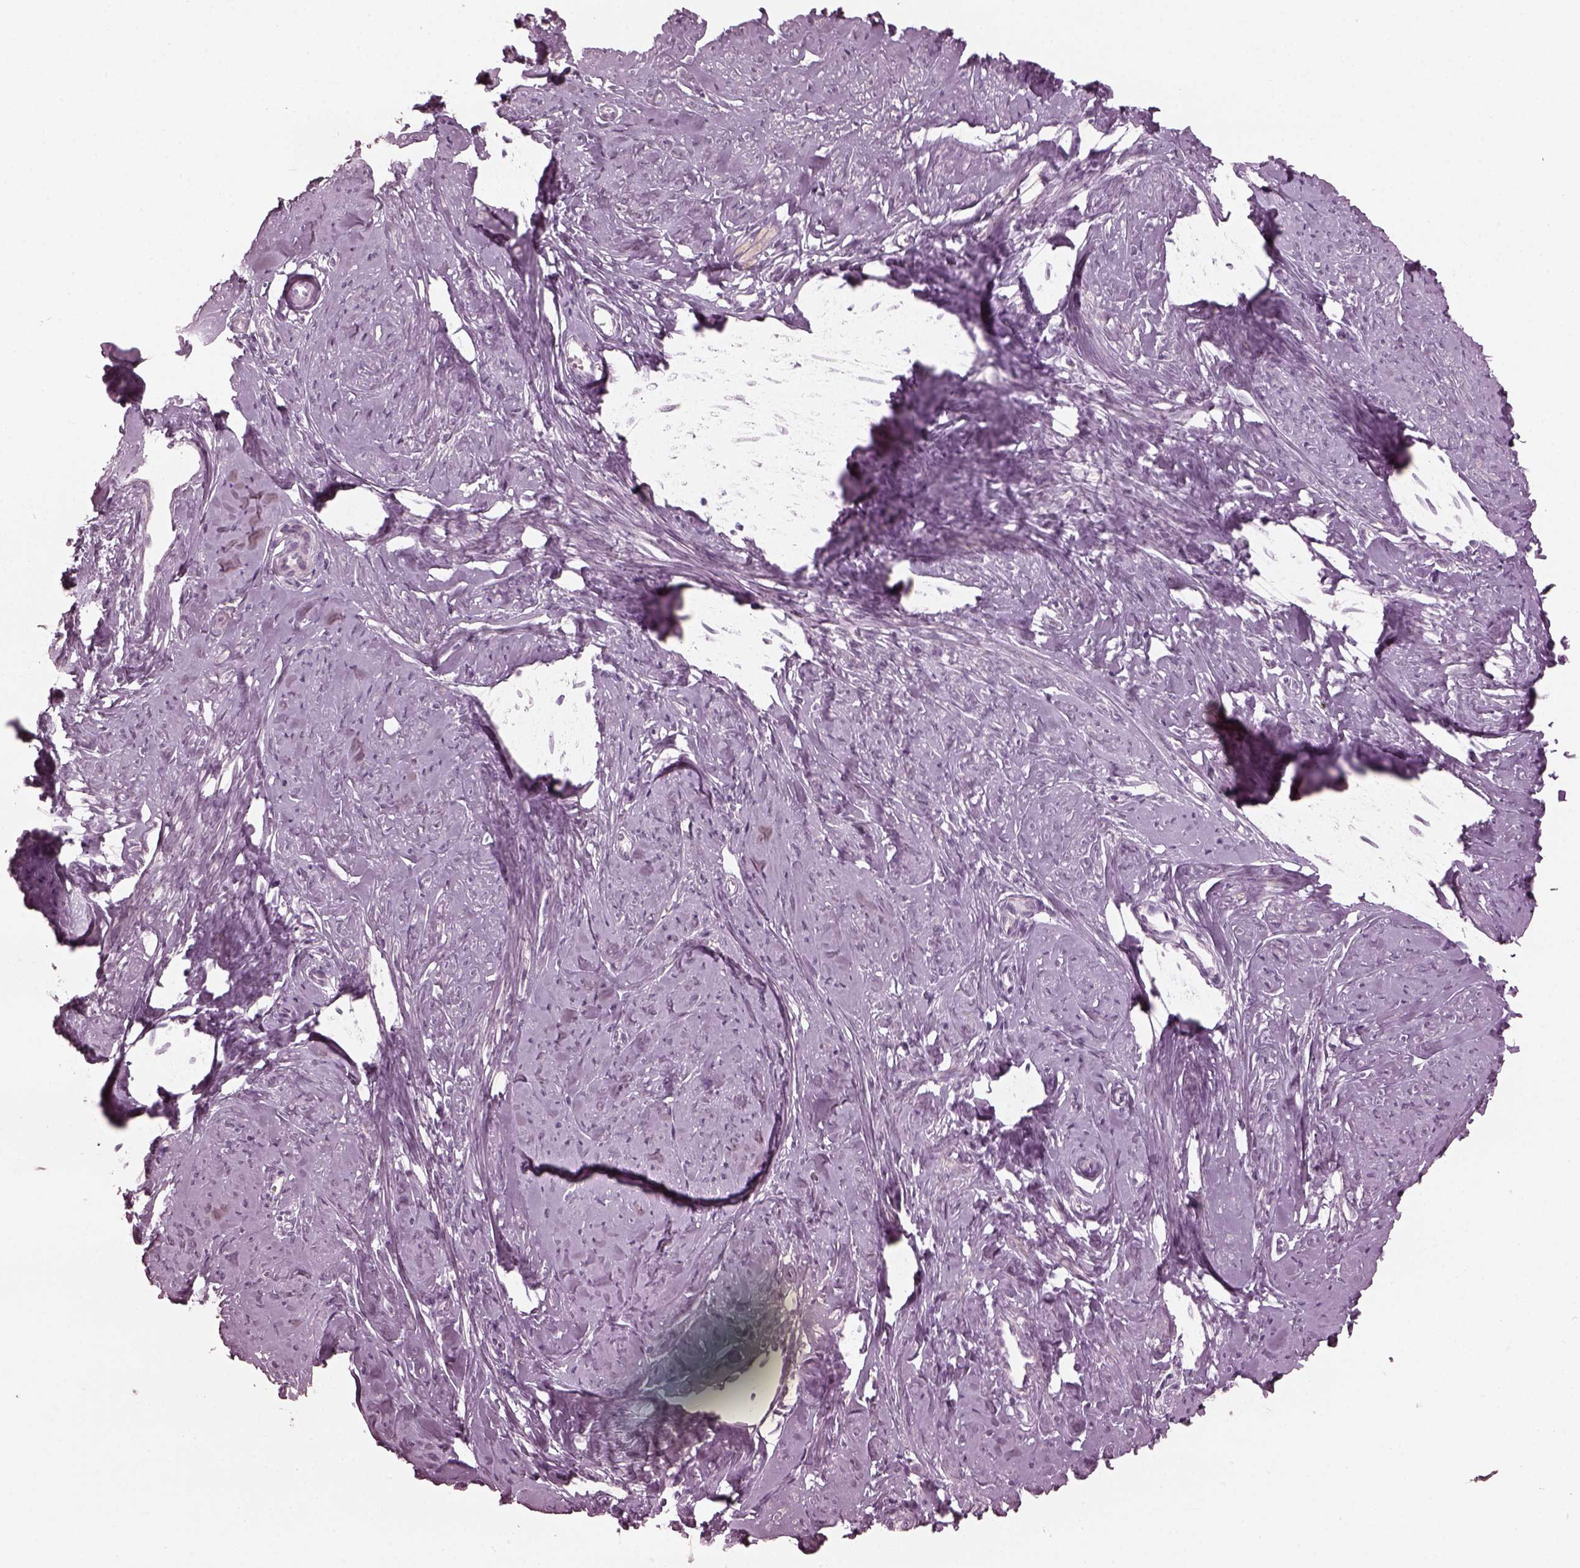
{"staining": {"intensity": "weak", "quantity": "25%-75%", "location": "cytoplasmic/membranous"}, "tissue": "smooth muscle", "cell_type": "Smooth muscle cells", "image_type": "normal", "snomed": [{"axis": "morphology", "description": "Normal tissue, NOS"}, {"axis": "topography", "description": "Smooth muscle"}], "caption": "Normal smooth muscle exhibits weak cytoplasmic/membranous positivity in about 25%-75% of smooth muscle cells (DAB (3,3'-diaminobenzidine) IHC with brightfield microscopy, high magnification)..", "gene": "CCDC170", "patient": {"sex": "female", "age": 48}}